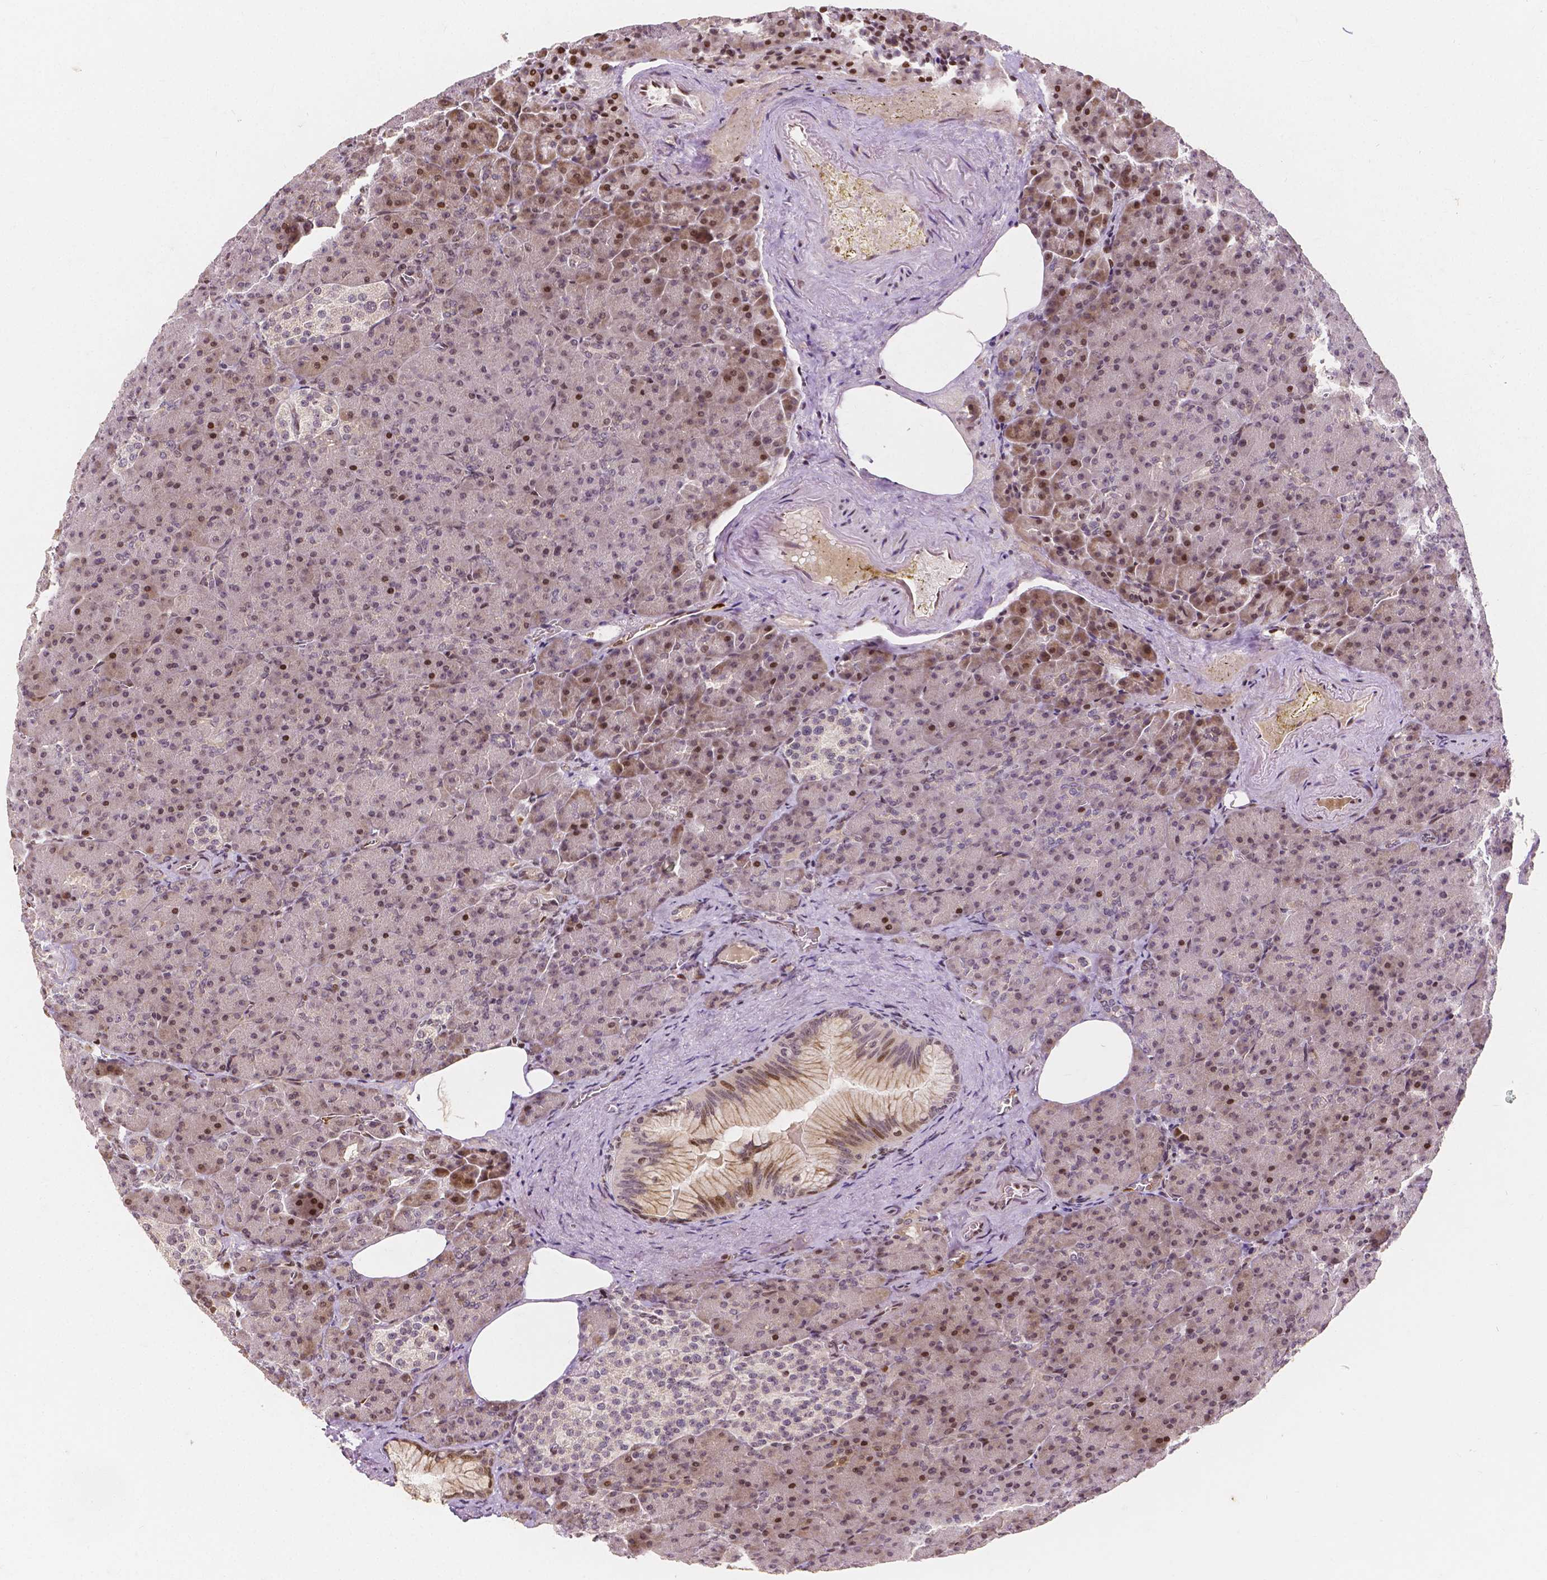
{"staining": {"intensity": "moderate", "quantity": "25%-75%", "location": "nuclear"}, "tissue": "pancreas", "cell_type": "Exocrine glandular cells", "image_type": "normal", "snomed": [{"axis": "morphology", "description": "Normal tissue, NOS"}, {"axis": "topography", "description": "Pancreas"}], "caption": "Immunohistochemical staining of normal human pancreas reveals moderate nuclear protein positivity in approximately 25%-75% of exocrine glandular cells.", "gene": "PTPN18", "patient": {"sex": "female", "age": 74}}